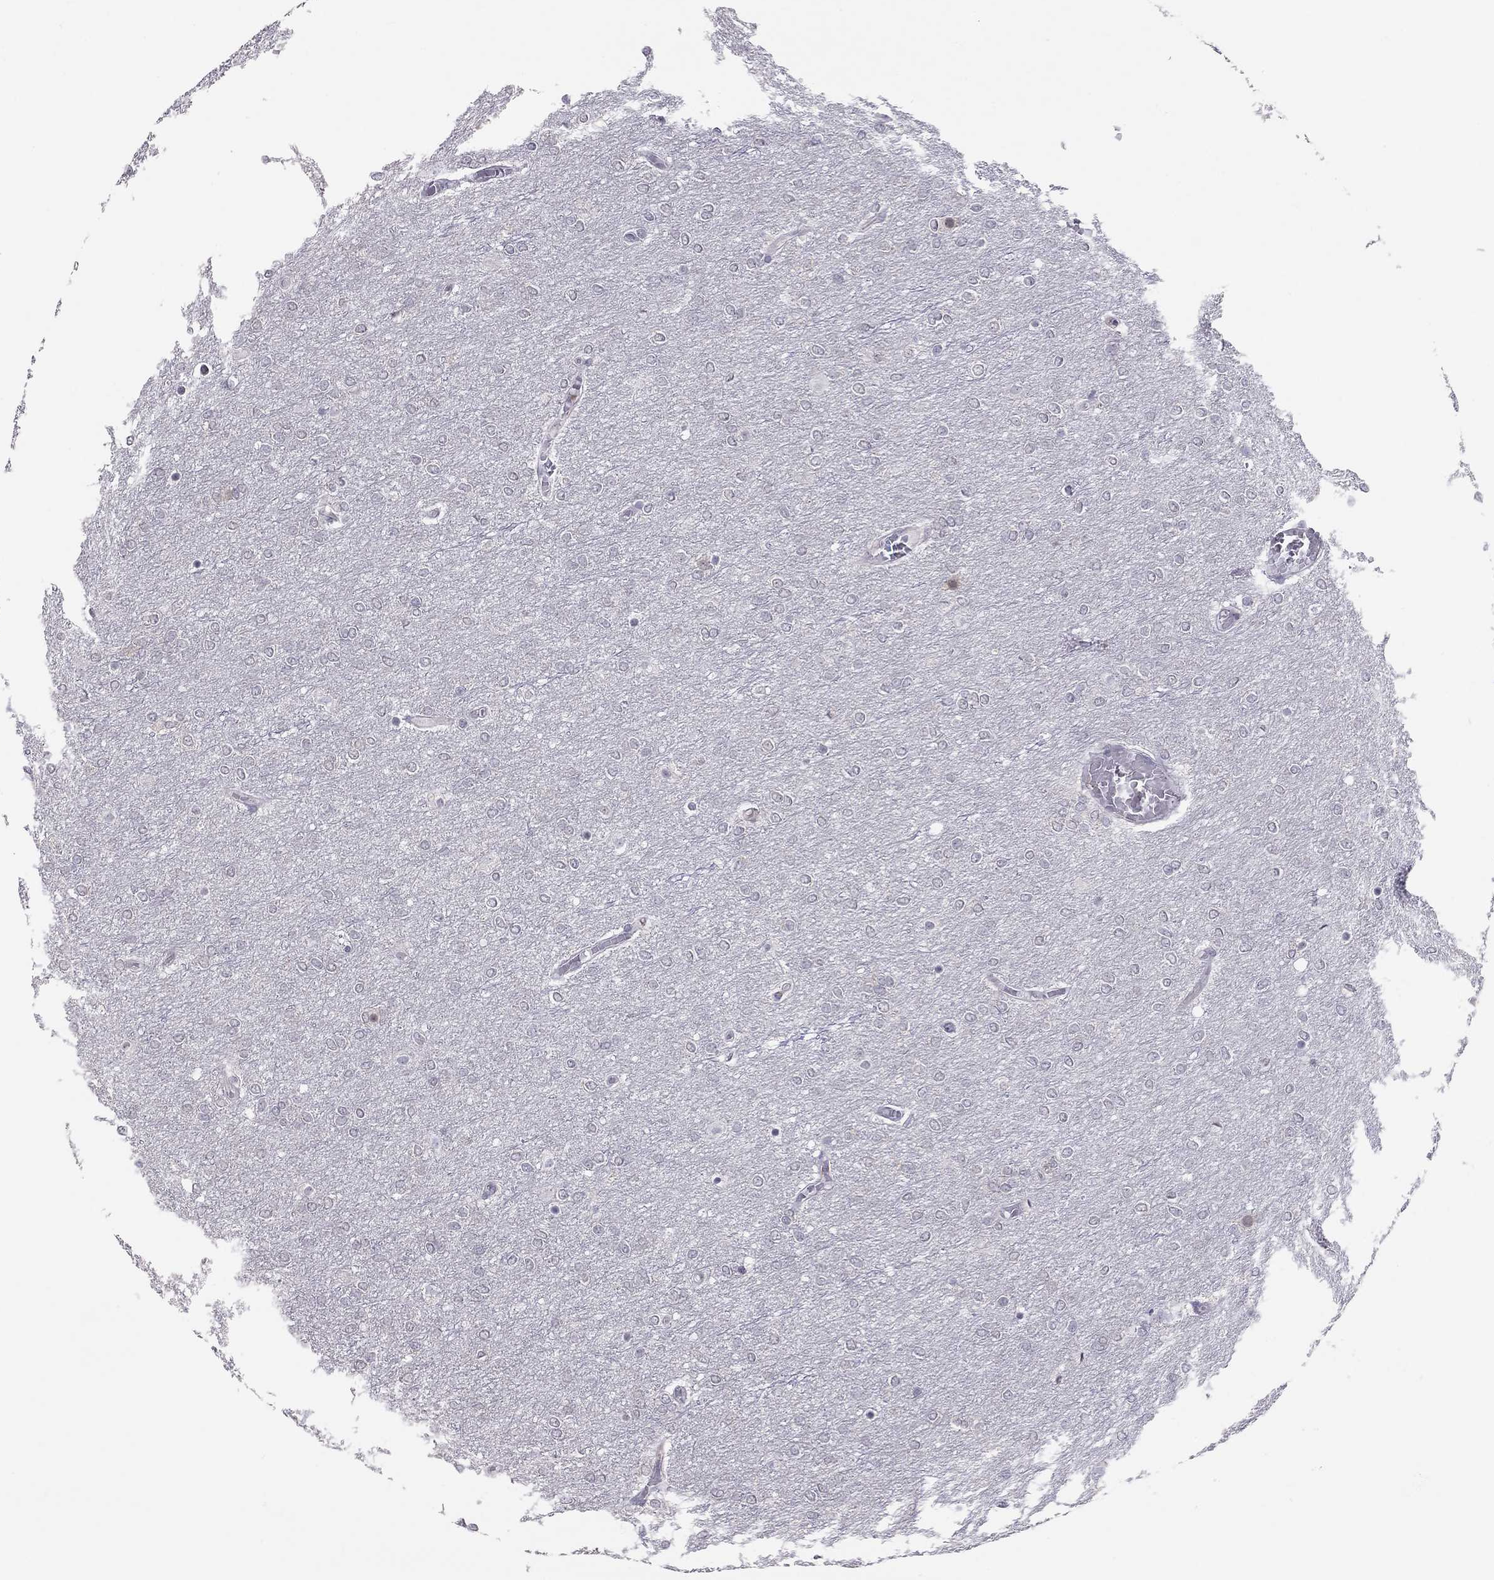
{"staining": {"intensity": "negative", "quantity": "none", "location": "none"}, "tissue": "glioma", "cell_type": "Tumor cells", "image_type": "cancer", "snomed": [{"axis": "morphology", "description": "Glioma, malignant, High grade"}, {"axis": "topography", "description": "Brain"}], "caption": "This is an immunohistochemistry (IHC) image of malignant glioma (high-grade). There is no positivity in tumor cells.", "gene": "HSF2BP", "patient": {"sex": "female", "age": 61}}